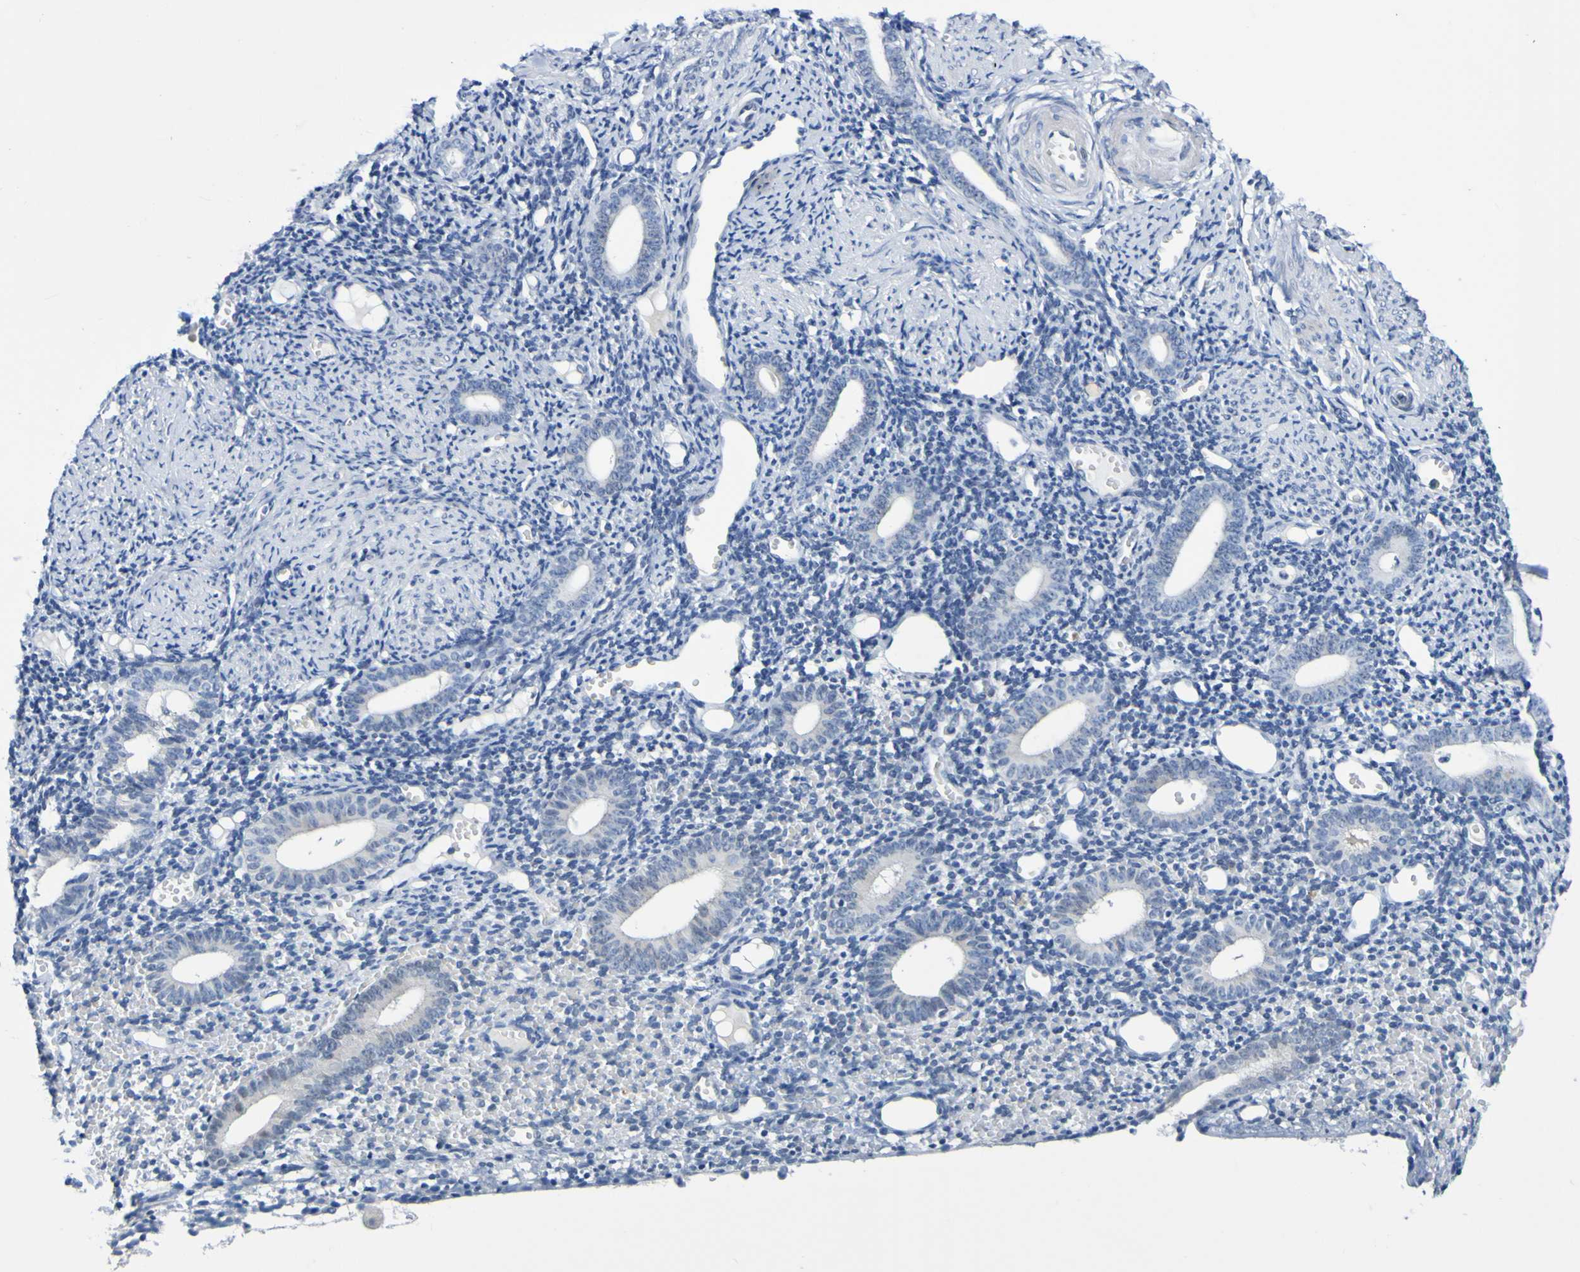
{"staining": {"intensity": "negative", "quantity": "none", "location": "none"}, "tissue": "endometrium", "cell_type": "Cells in endometrial stroma", "image_type": "normal", "snomed": [{"axis": "morphology", "description": "Normal tissue, NOS"}, {"axis": "topography", "description": "Endometrium"}], "caption": "Photomicrograph shows no protein positivity in cells in endometrial stroma of benign endometrium. (Immunohistochemistry, brightfield microscopy, high magnification).", "gene": "VMA21", "patient": {"sex": "female", "age": 50}}